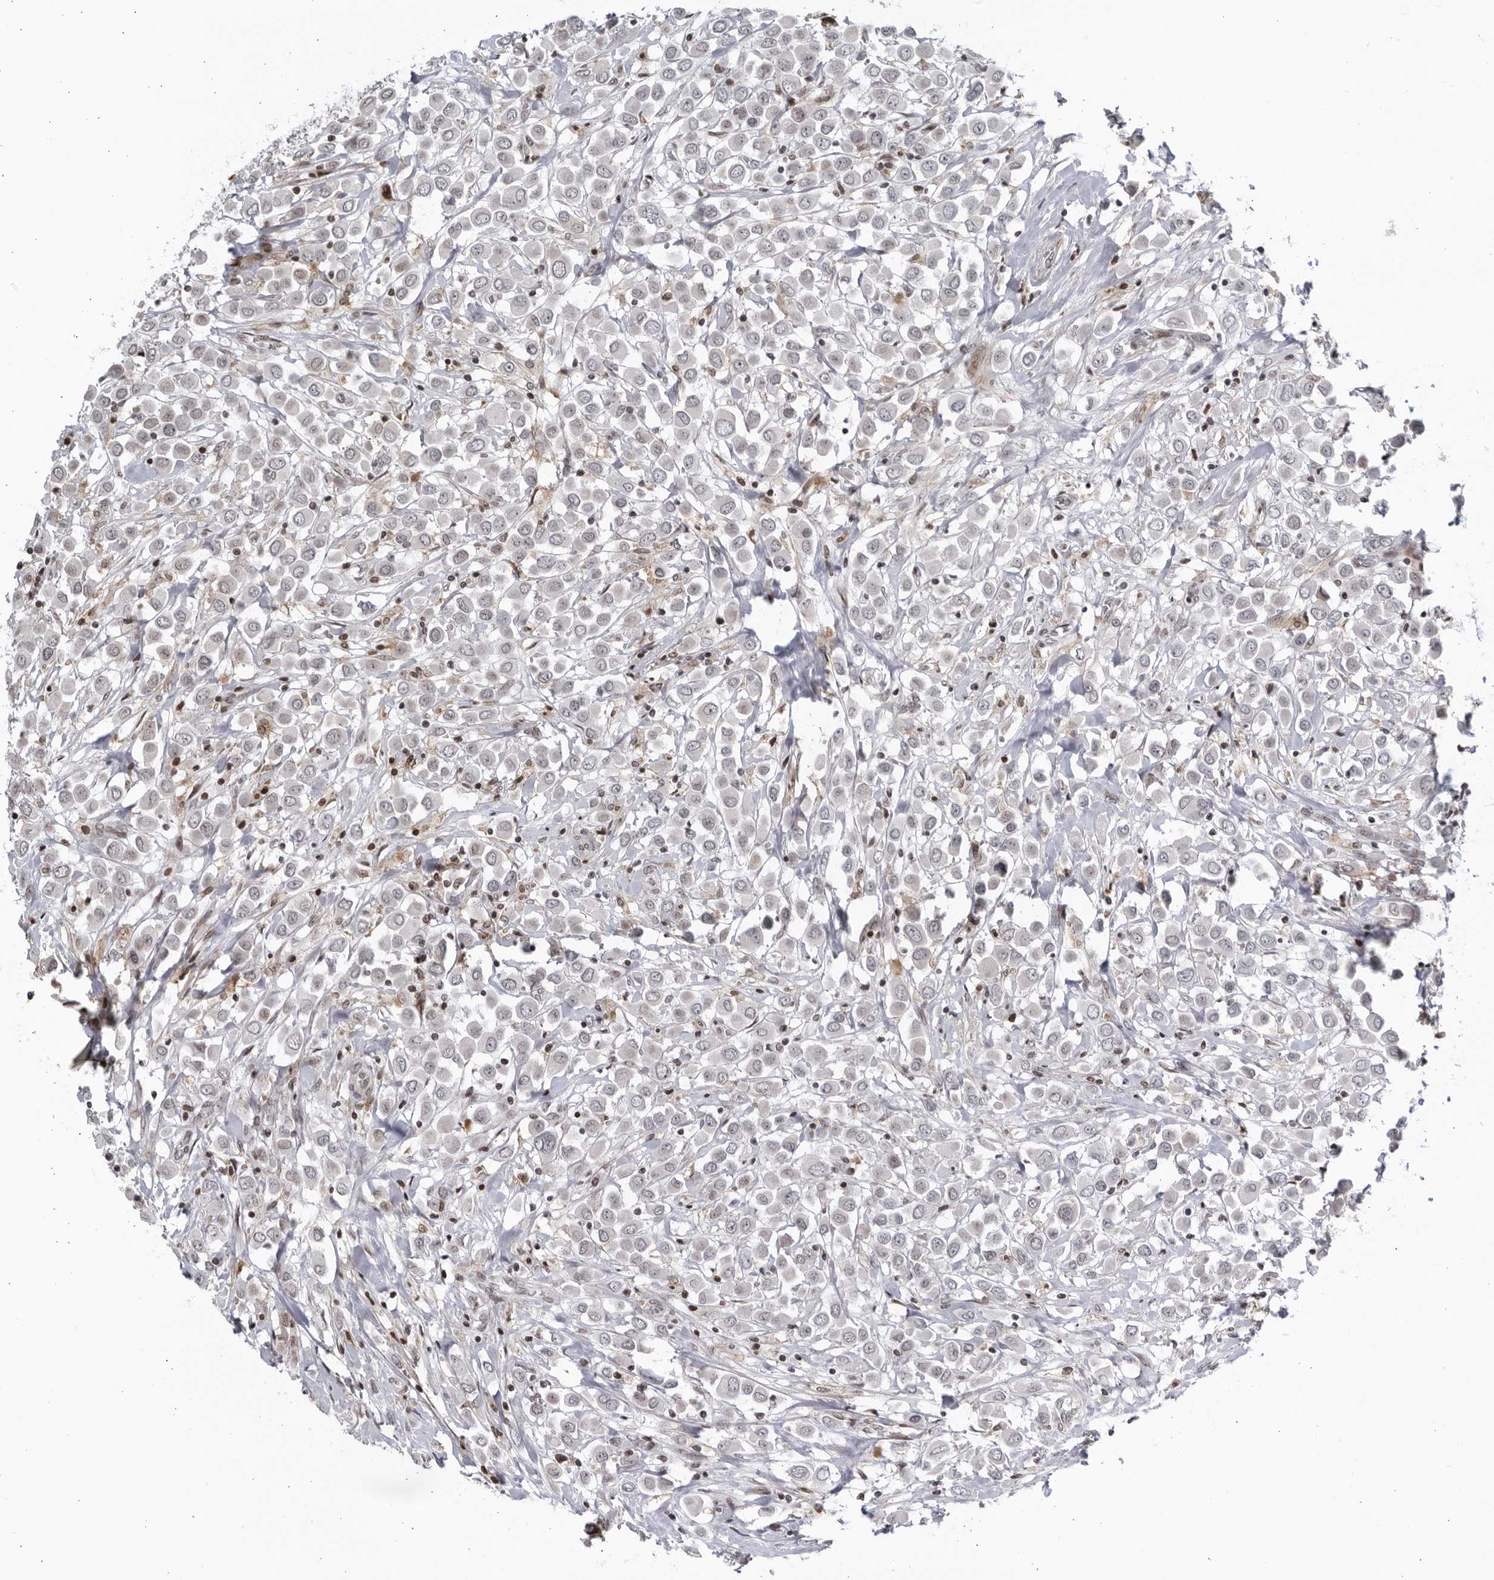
{"staining": {"intensity": "negative", "quantity": "none", "location": "none"}, "tissue": "breast cancer", "cell_type": "Tumor cells", "image_type": "cancer", "snomed": [{"axis": "morphology", "description": "Duct carcinoma"}, {"axis": "topography", "description": "Breast"}], "caption": "IHC of human breast cancer (infiltrating ductal carcinoma) displays no expression in tumor cells.", "gene": "DTL", "patient": {"sex": "female", "age": 61}}